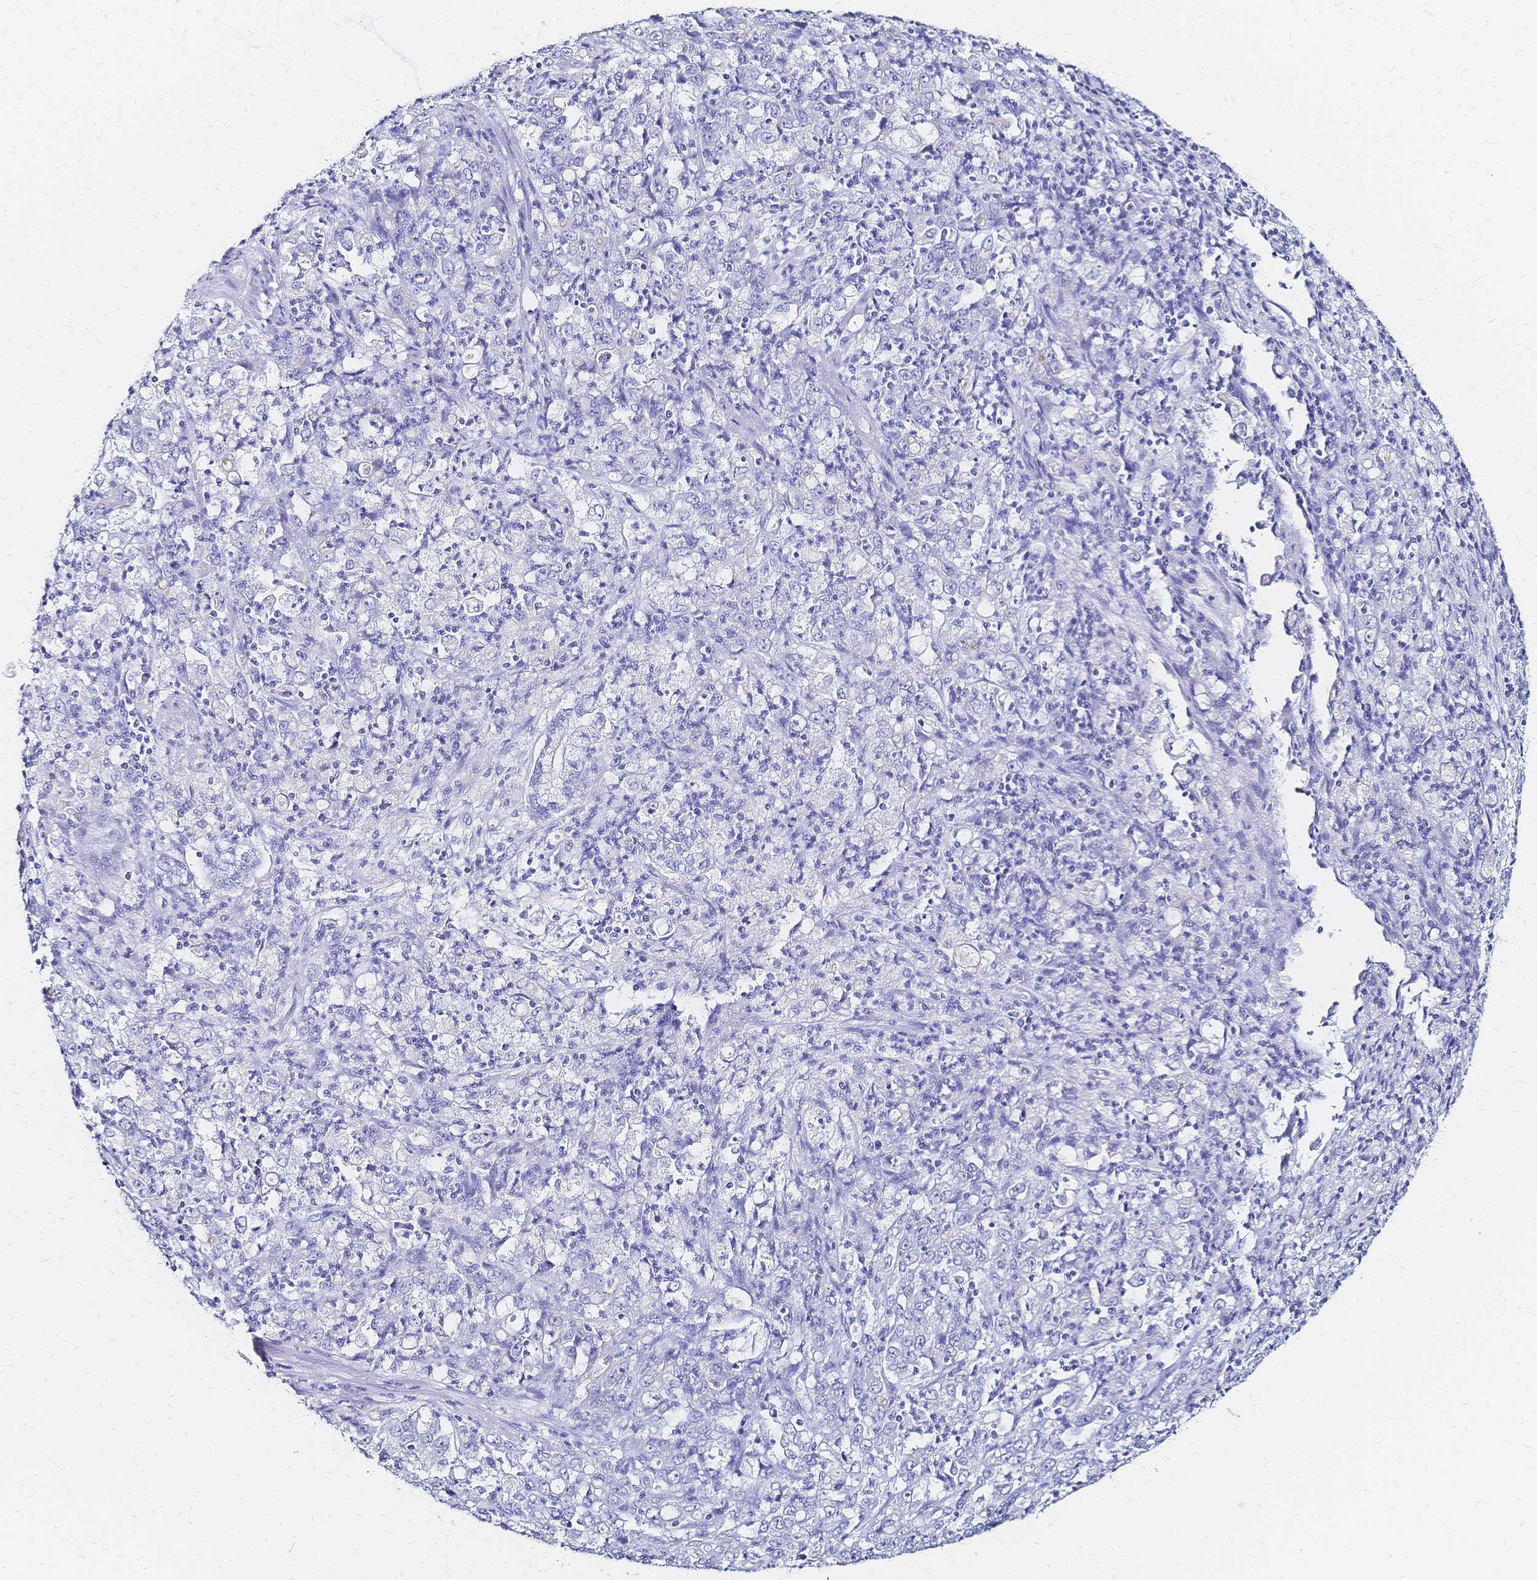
{"staining": {"intensity": "negative", "quantity": "none", "location": "none"}, "tissue": "stomach cancer", "cell_type": "Tumor cells", "image_type": "cancer", "snomed": [{"axis": "morphology", "description": "Adenocarcinoma, NOS"}, {"axis": "topography", "description": "Stomach, lower"}], "caption": "Immunohistochemistry (IHC) photomicrograph of human stomach cancer (adenocarcinoma) stained for a protein (brown), which exhibits no expression in tumor cells.", "gene": "SLC5A1", "patient": {"sex": "female", "age": 71}}